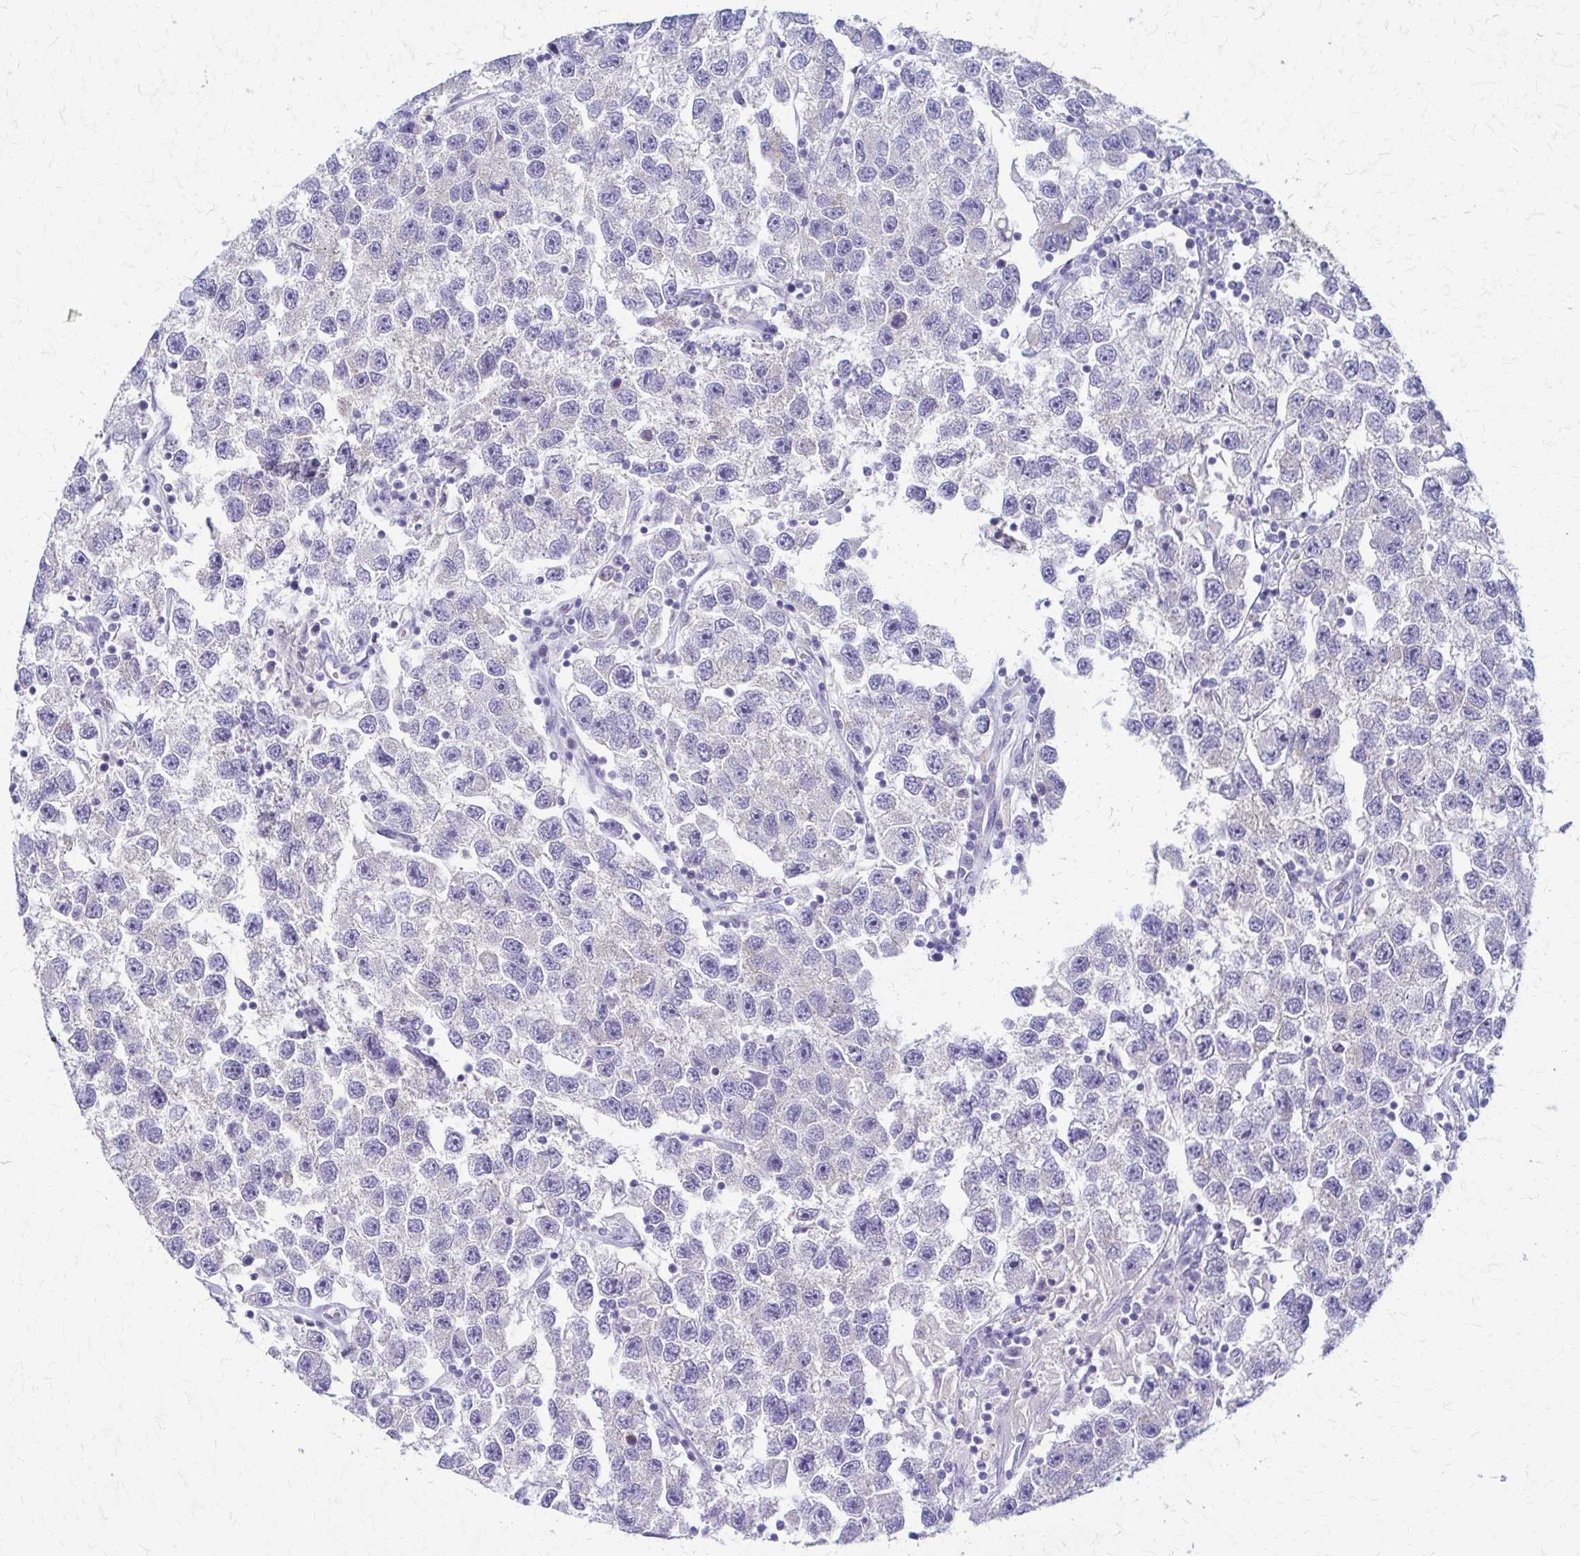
{"staining": {"intensity": "negative", "quantity": "none", "location": "none"}, "tissue": "testis cancer", "cell_type": "Tumor cells", "image_type": "cancer", "snomed": [{"axis": "morphology", "description": "Seminoma, NOS"}, {"axis": "topography", "description": "Testis"}], "caption": "Image shows no protein positivity in tumor cells of seminoma (testis) tissue.", "gene": "SAMD13", "patient": {"sex": "male", "age": 26}}